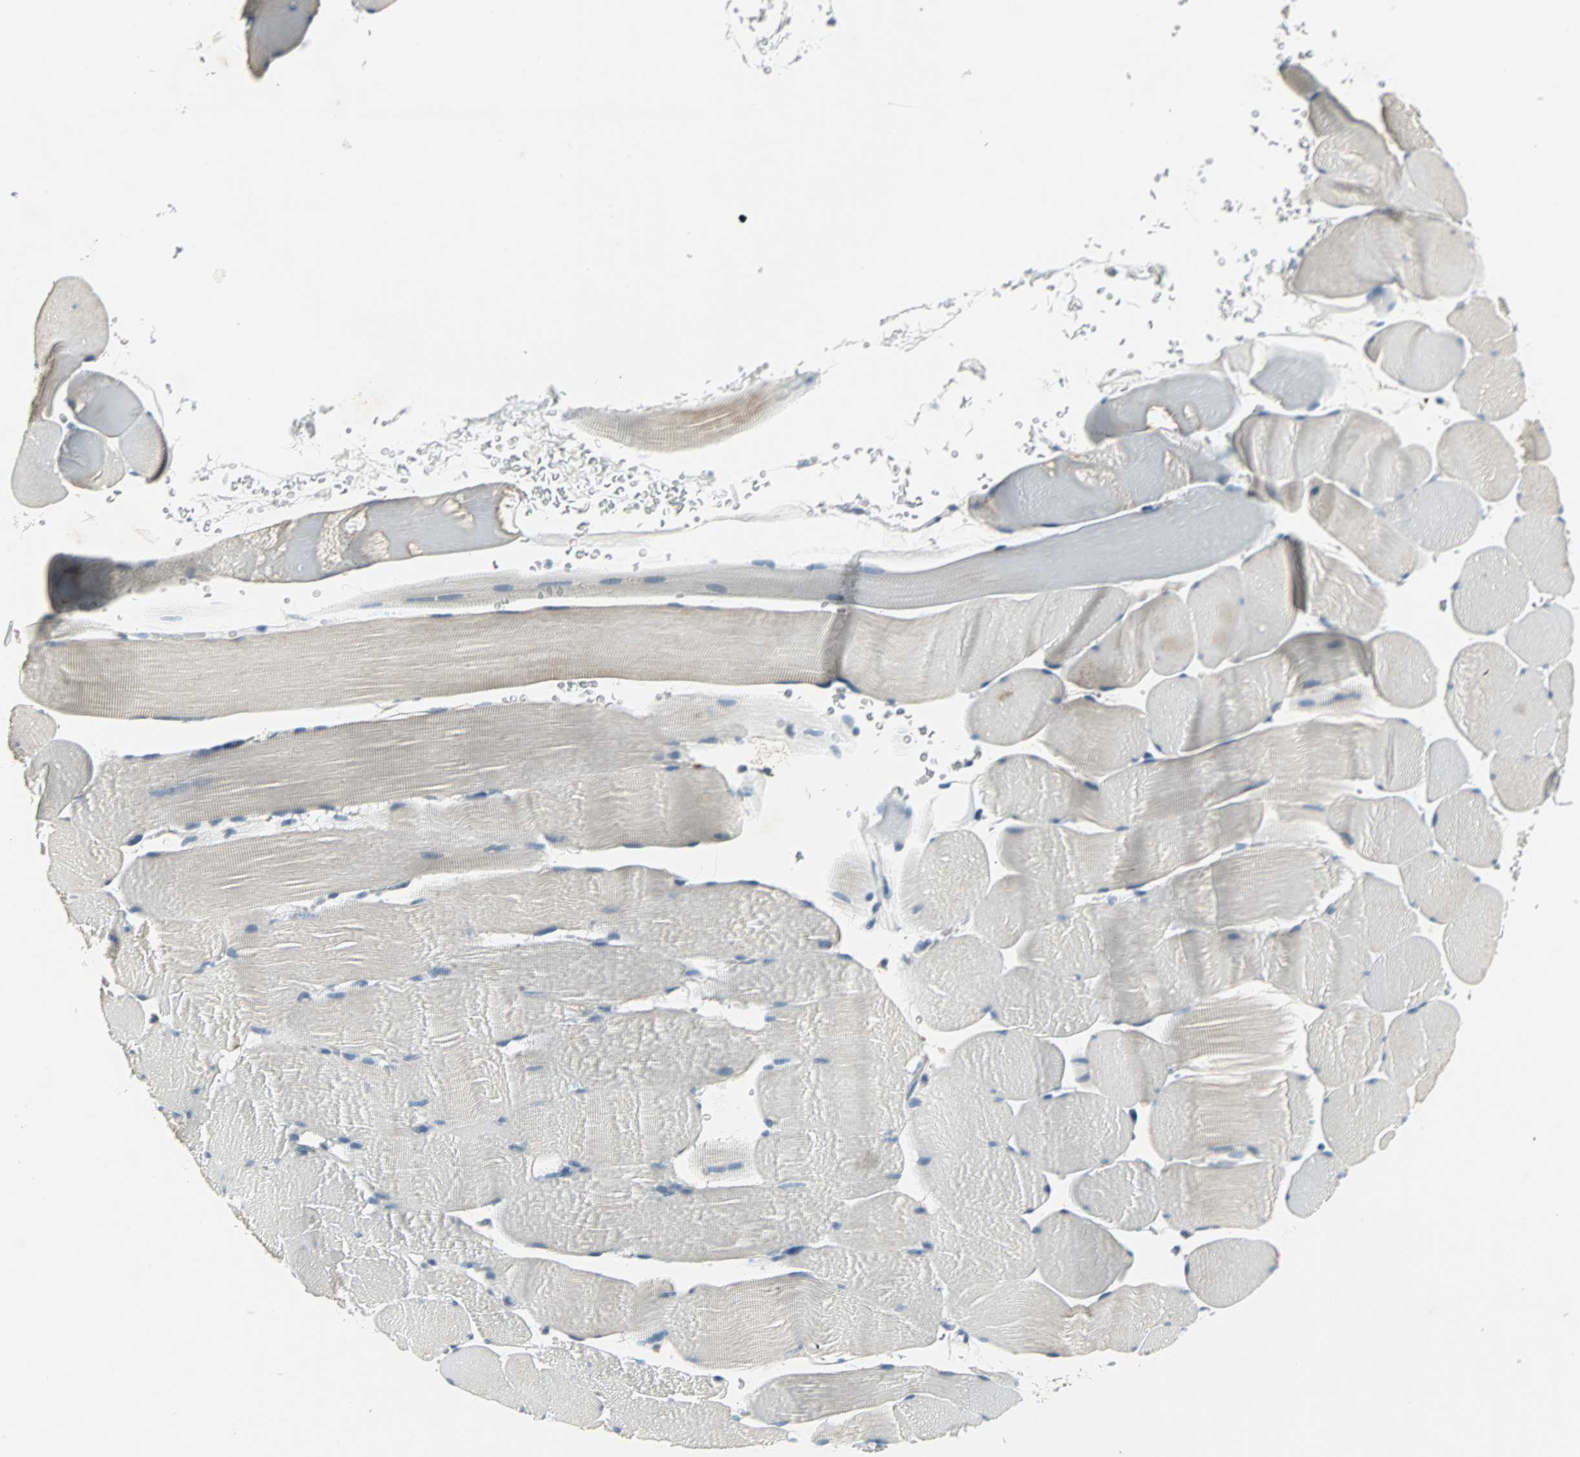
{"staining": {"intensity": "weak", "quantity": "25%-75%", "location": "cytoplasmic/membranous"}, "tissue": "skeletal muscle", "cell_type": "Myocytes", "image_type": "normal", "snomed": [{"axis": "morphology", "description": "Normal tissue, NOS"}, {"axis": "topography", "description": "Skeletal muscle"}], "caption": "Weak cytoplasmic/membranous protein staining is identified in approximately 25%-75% of myocytes in skeletal muscle.", "gene": "SLC2A5", "patient": {"sex": "male", "age": 62}}